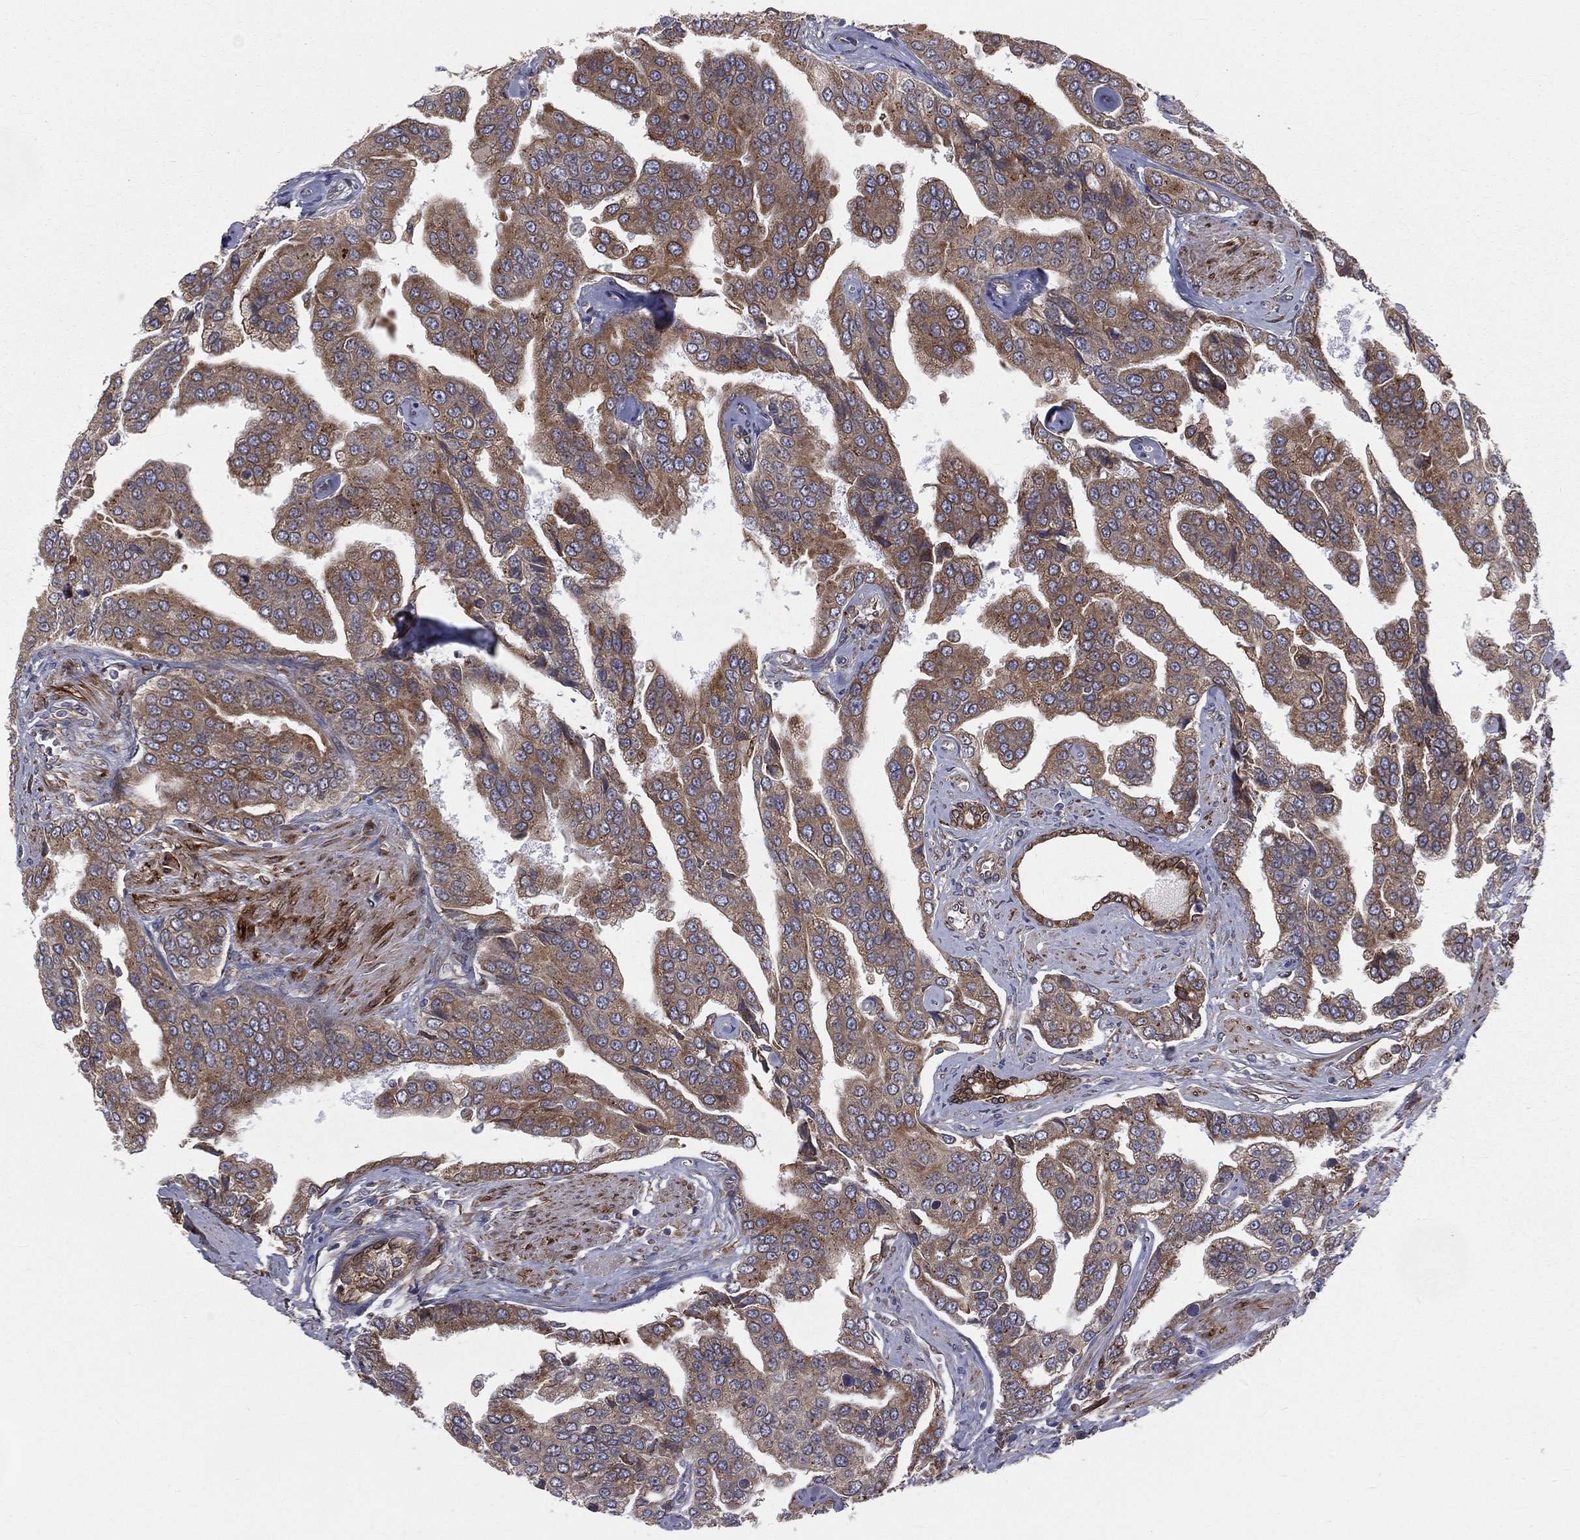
{"staining": {"intensity": "weak", "quantity": ">75%", "location": "cytoplasmic/membranous"}, "tissue": "prostate cancer", "cell_type": "Tumor cells", "image_type": "cancer", "snomed": [{"axis": "morphology", "description": "Adenocarcinoma, NOS"}, {"axis": "topography", "description": "Prostate and seminal vesicle, NOS"}, {"axis": "topography", "description": "Prostate"}], "caption": "The micrograph exhibits staining of prostate cancer (adenocarcinoma), revealing weak cytoplasmic/membranous protein positivity (brown color) within tumor cells.", "gene": "PGRMC1", "patient": {"sex": "male", "age": 69}}